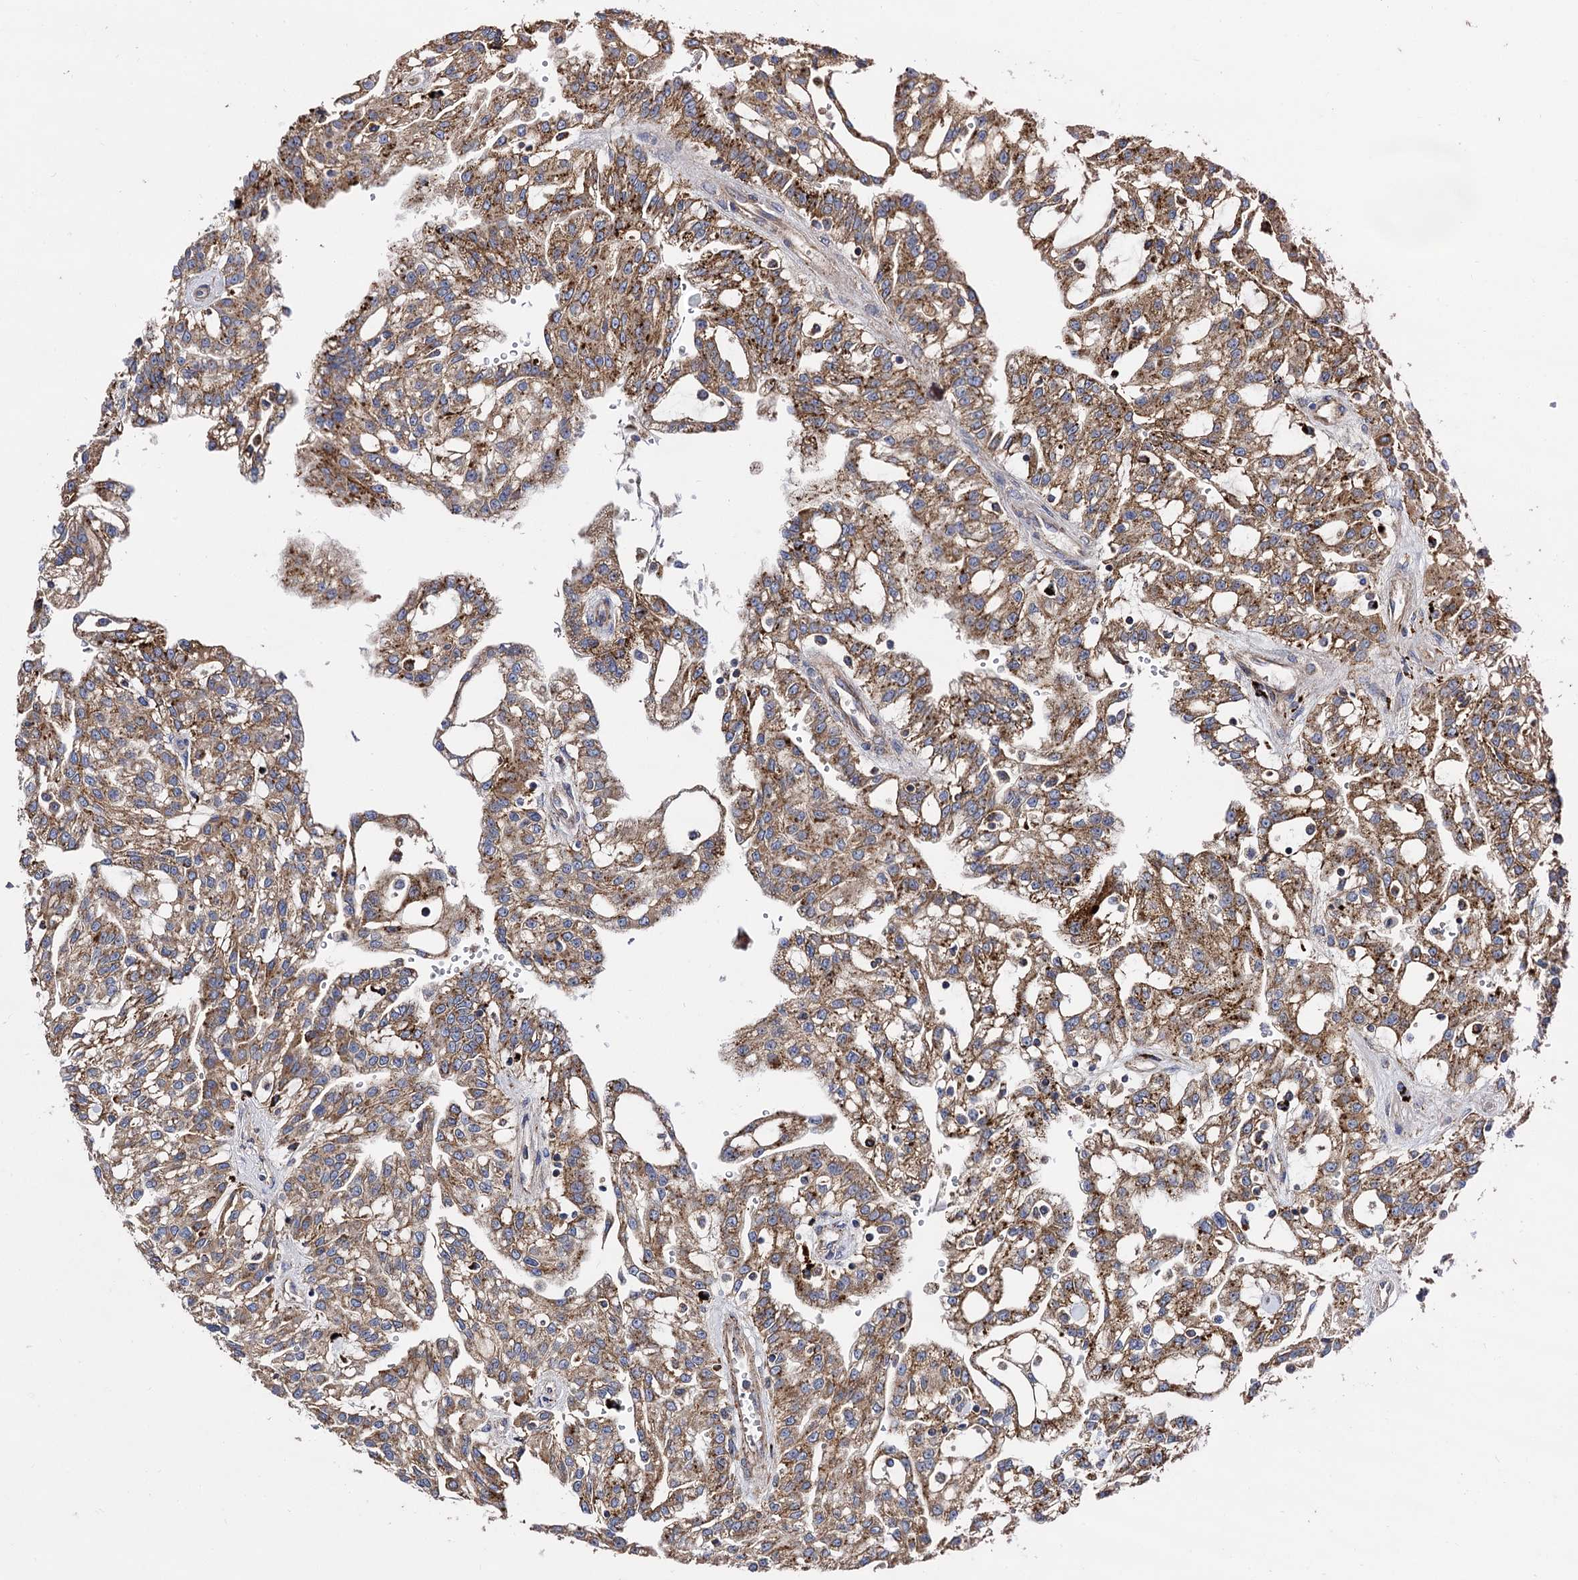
{"staining": {"intensity": "moderate", "quantity": ">75%", "location": "cytoplasmic/membranous"}, "tissue": "renal cancer", "cell_type": "Tumor cells", "image_type": "cancer", "snomed": [{"axis": "morphology", "description": "Adenocarcinoma, NOS"}, {"axis": "topography", "description": "Kidney"}], "caption": "Protein expression analysis of renal adenocarcinoma demonstrates moderate cytoplasmic/membranous staining in about >75% of tumor cells.", "gene": "IQCH", "patient": {"sex": "male", "age": 63}}